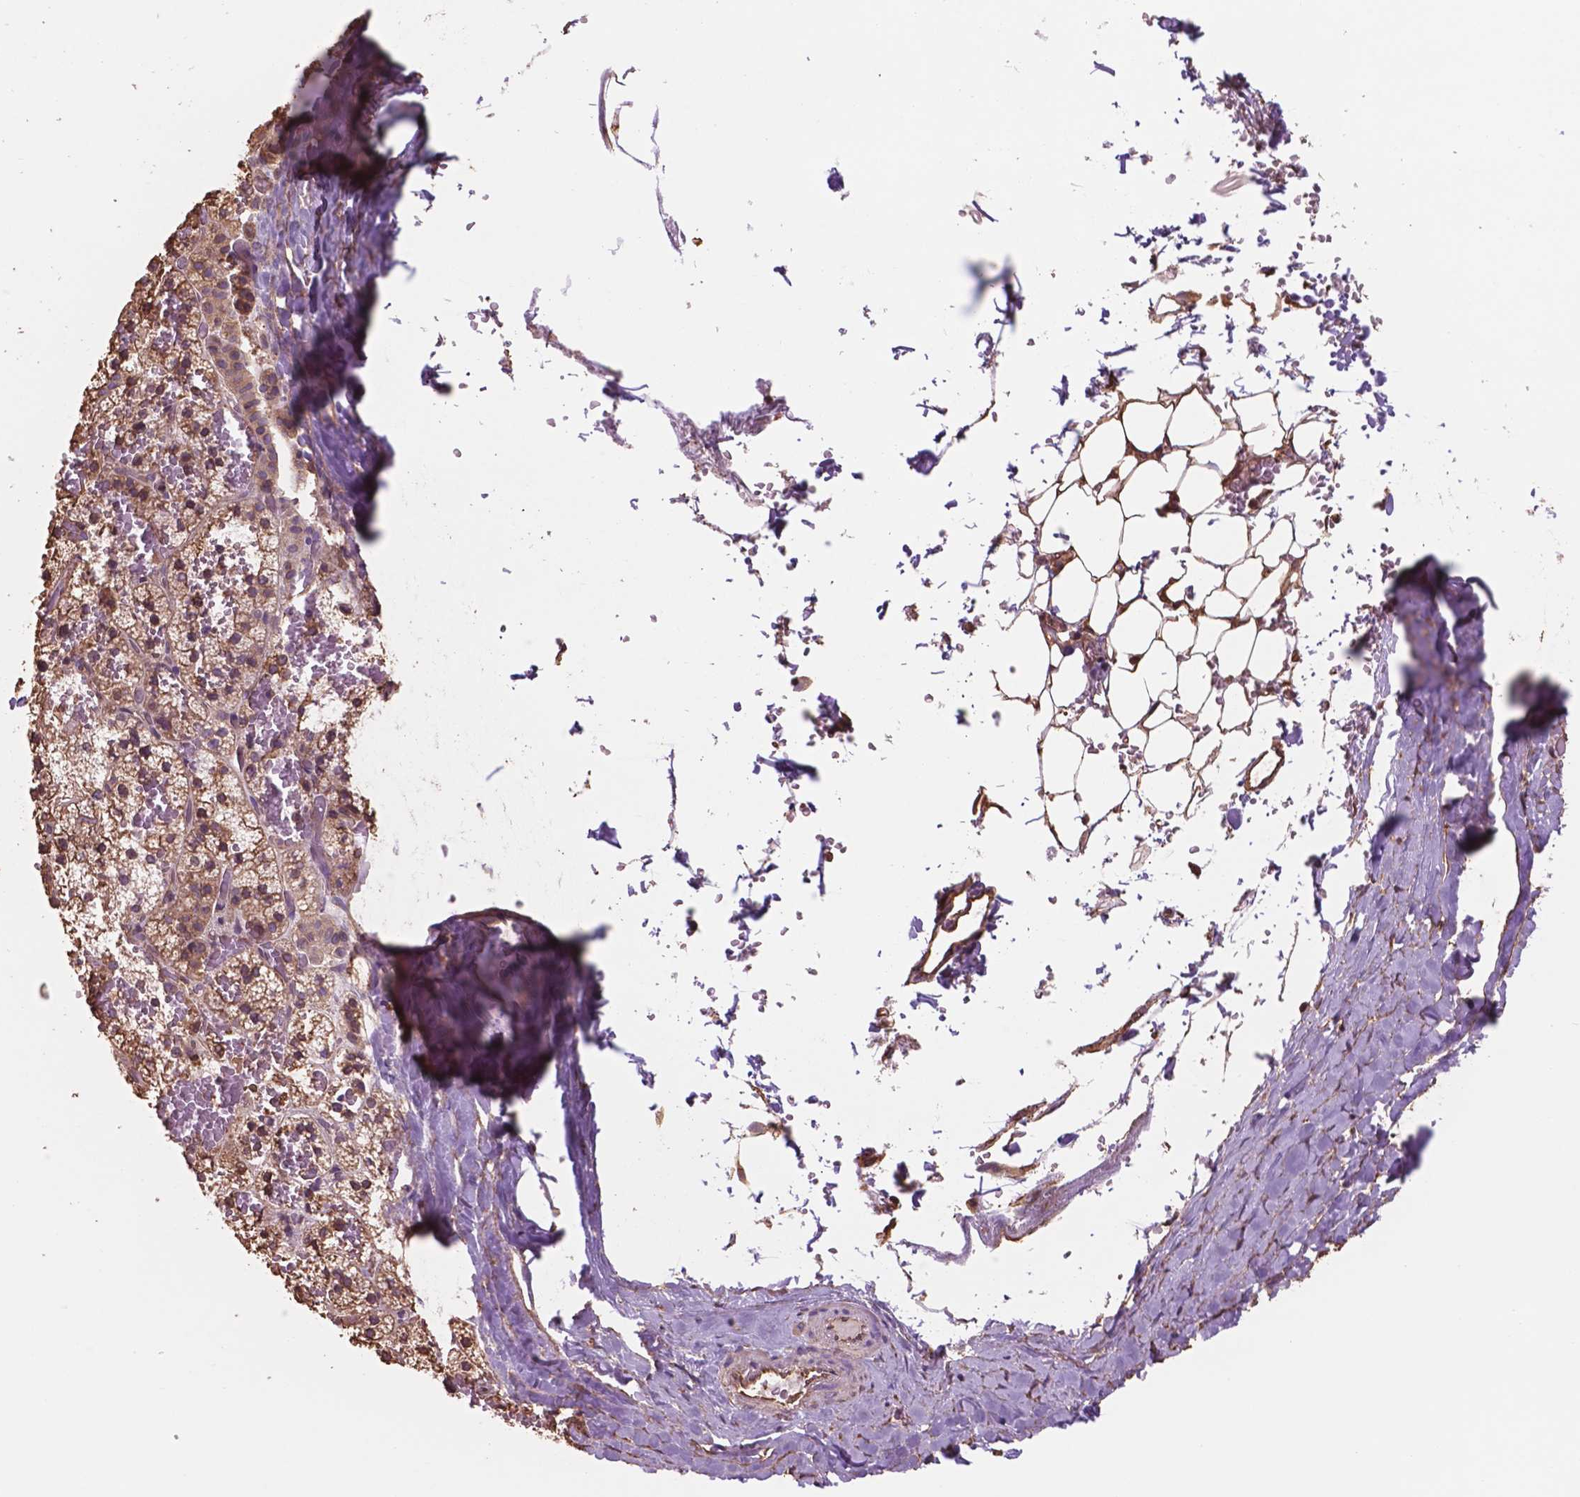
{"staining": {"intensity": "moderate", "quantity": ">75%", "location": "cytoplasmic/membranous"}, "tissue": "adrenal gland", "cell_type": "Glandular cells", "image_type": "normal", "snomed": [{"axis": "morphology", "description": "Normal tissue, NOS"}, {"axis": "topography", "description": "Adrenal gland"}], "caption": "Immunohistochemistry (IHC) of benign human adrenal gland exhibits medium levels of moderate cytoplasmic/membranous expression in about >75% of glandular cells. The protein of interest is shown in brown color, while the nuclei are stained blue.", "gene": "NIPA2", "patient": {"sex": "male", "age": 53}}